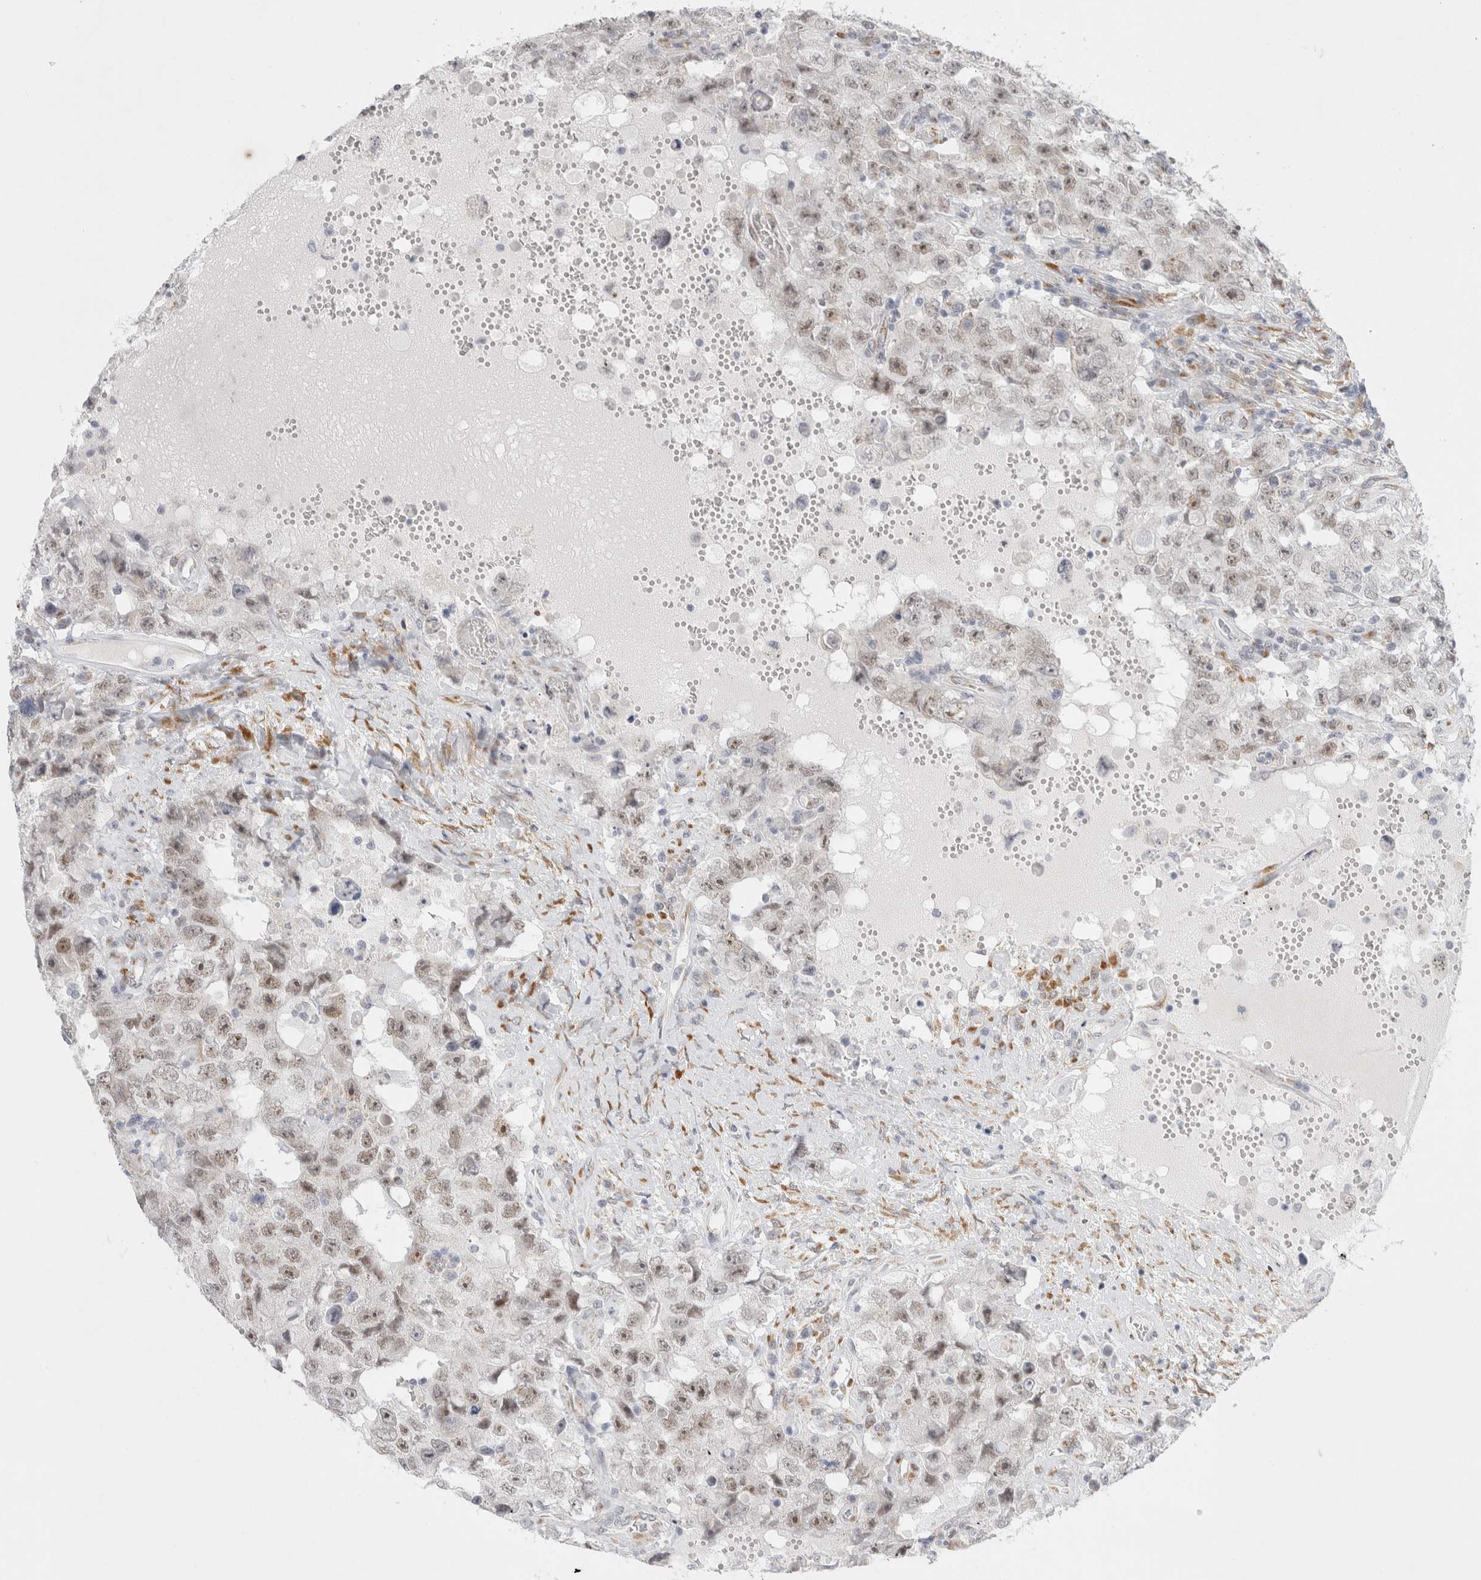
{"staining": {"intensity": "moderate", "quantity": ">75%", "location": "nuclear"}, "tissue": "testis cancer", "cell_type": "Tumor cells", "image_type": "cancer", "snomed": [{"axis": "morphology", "description": "Carcinoma, Embryonal, NOS"}, {"axis": "topography", "description": "Testis"}], "caption": "This image exhibits IHC staining of human testis cancer (embryonal carcinoma), with medium moderate nuclear positivity in about >75% of tumor cells.", "gene": "TRMT1L", "patient": {"sex": "male", "age": 26}}